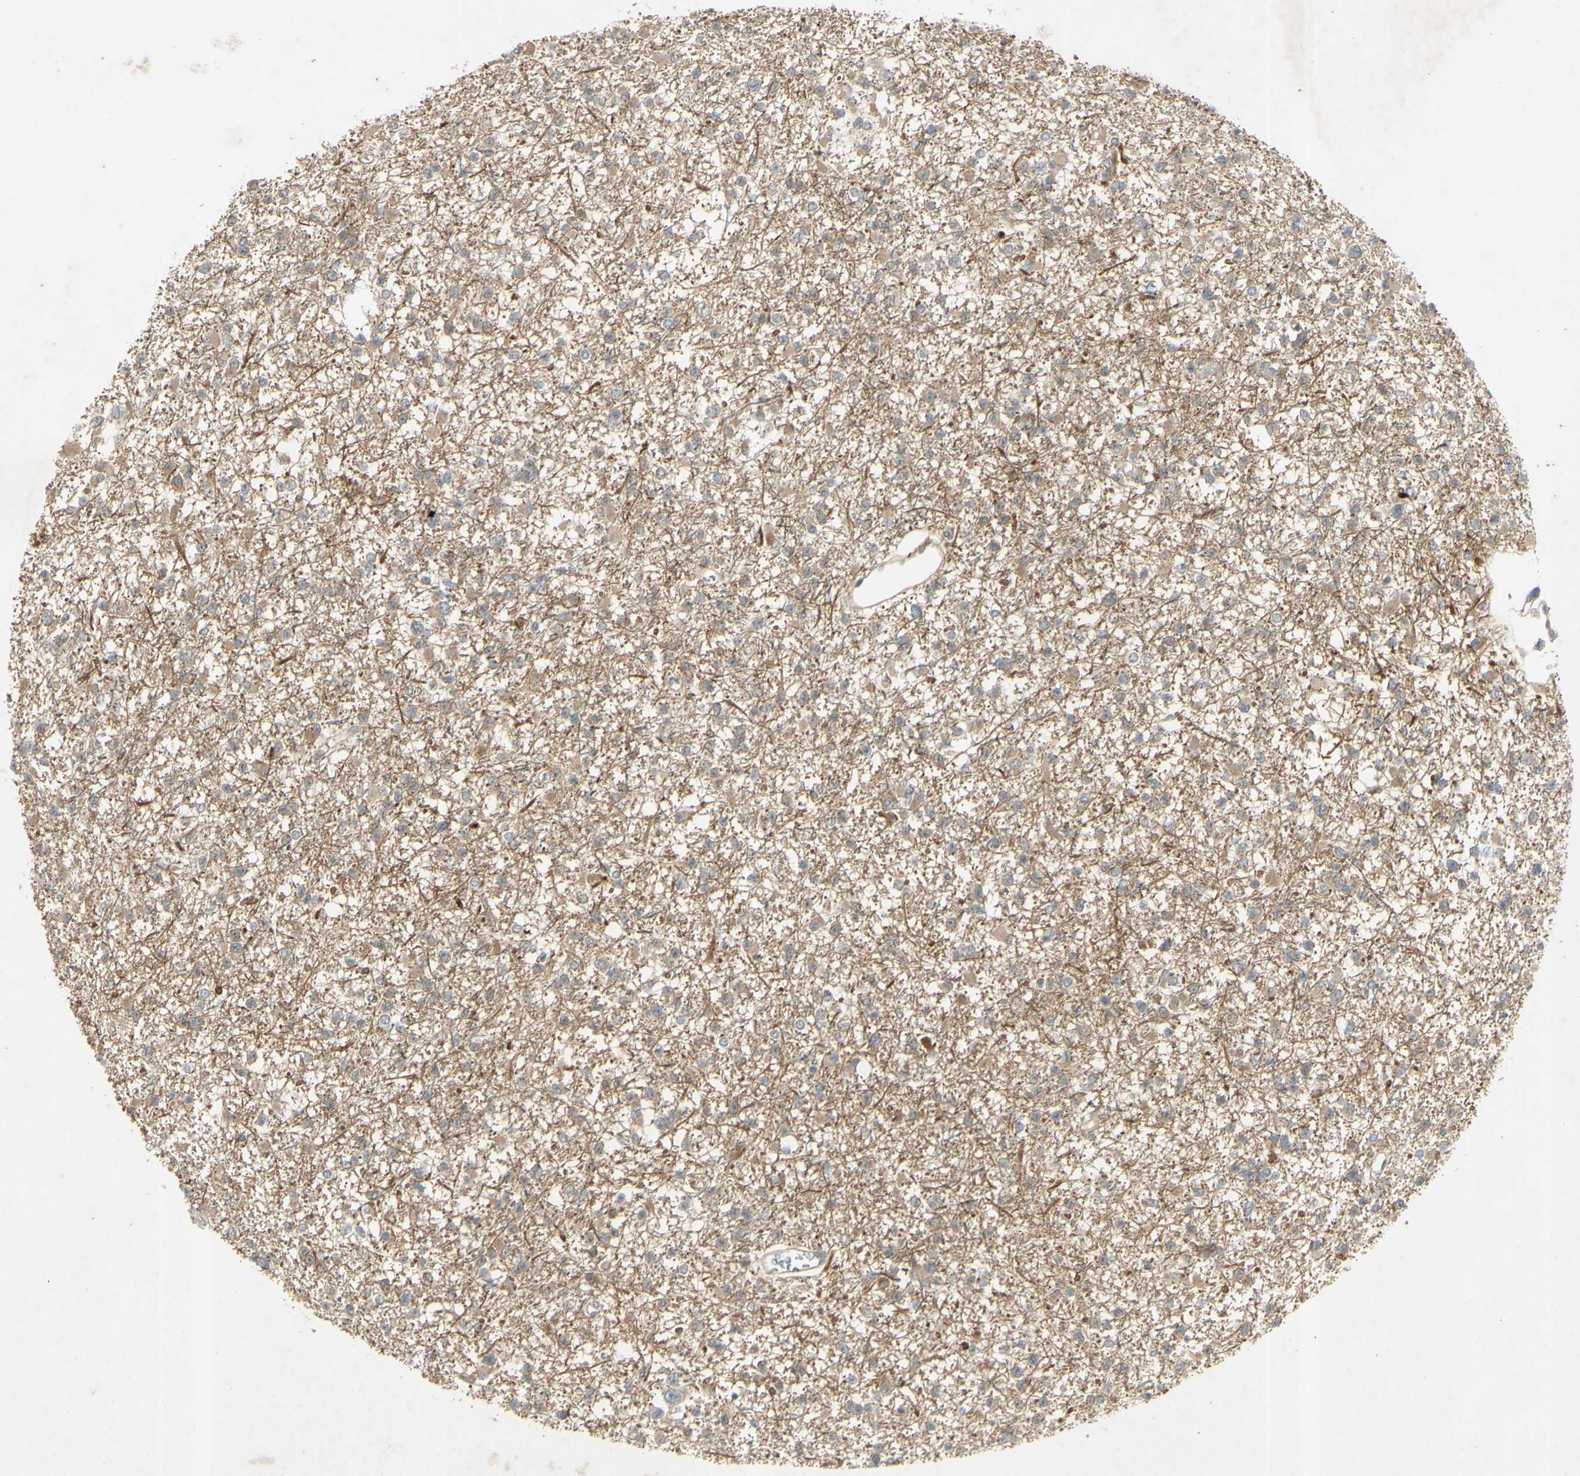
{"staining": {"intensity": "negative", "quantity": "none", "location": "none"}, "tissue": "glioma", "cell_type": "Tumor cells", "image_type": "cancer", "snomed": [{"axis": "morphology", "description": "Glioma, malignant, Low grade"}, {"axis": "topography", "description": "Brain"}], "caption": "IHC of malignant glioma (low-grade) demonstrates no positivity in tumor cells.", "gene": "RAD18", "patient": {"sex": "female", "age": 22}}